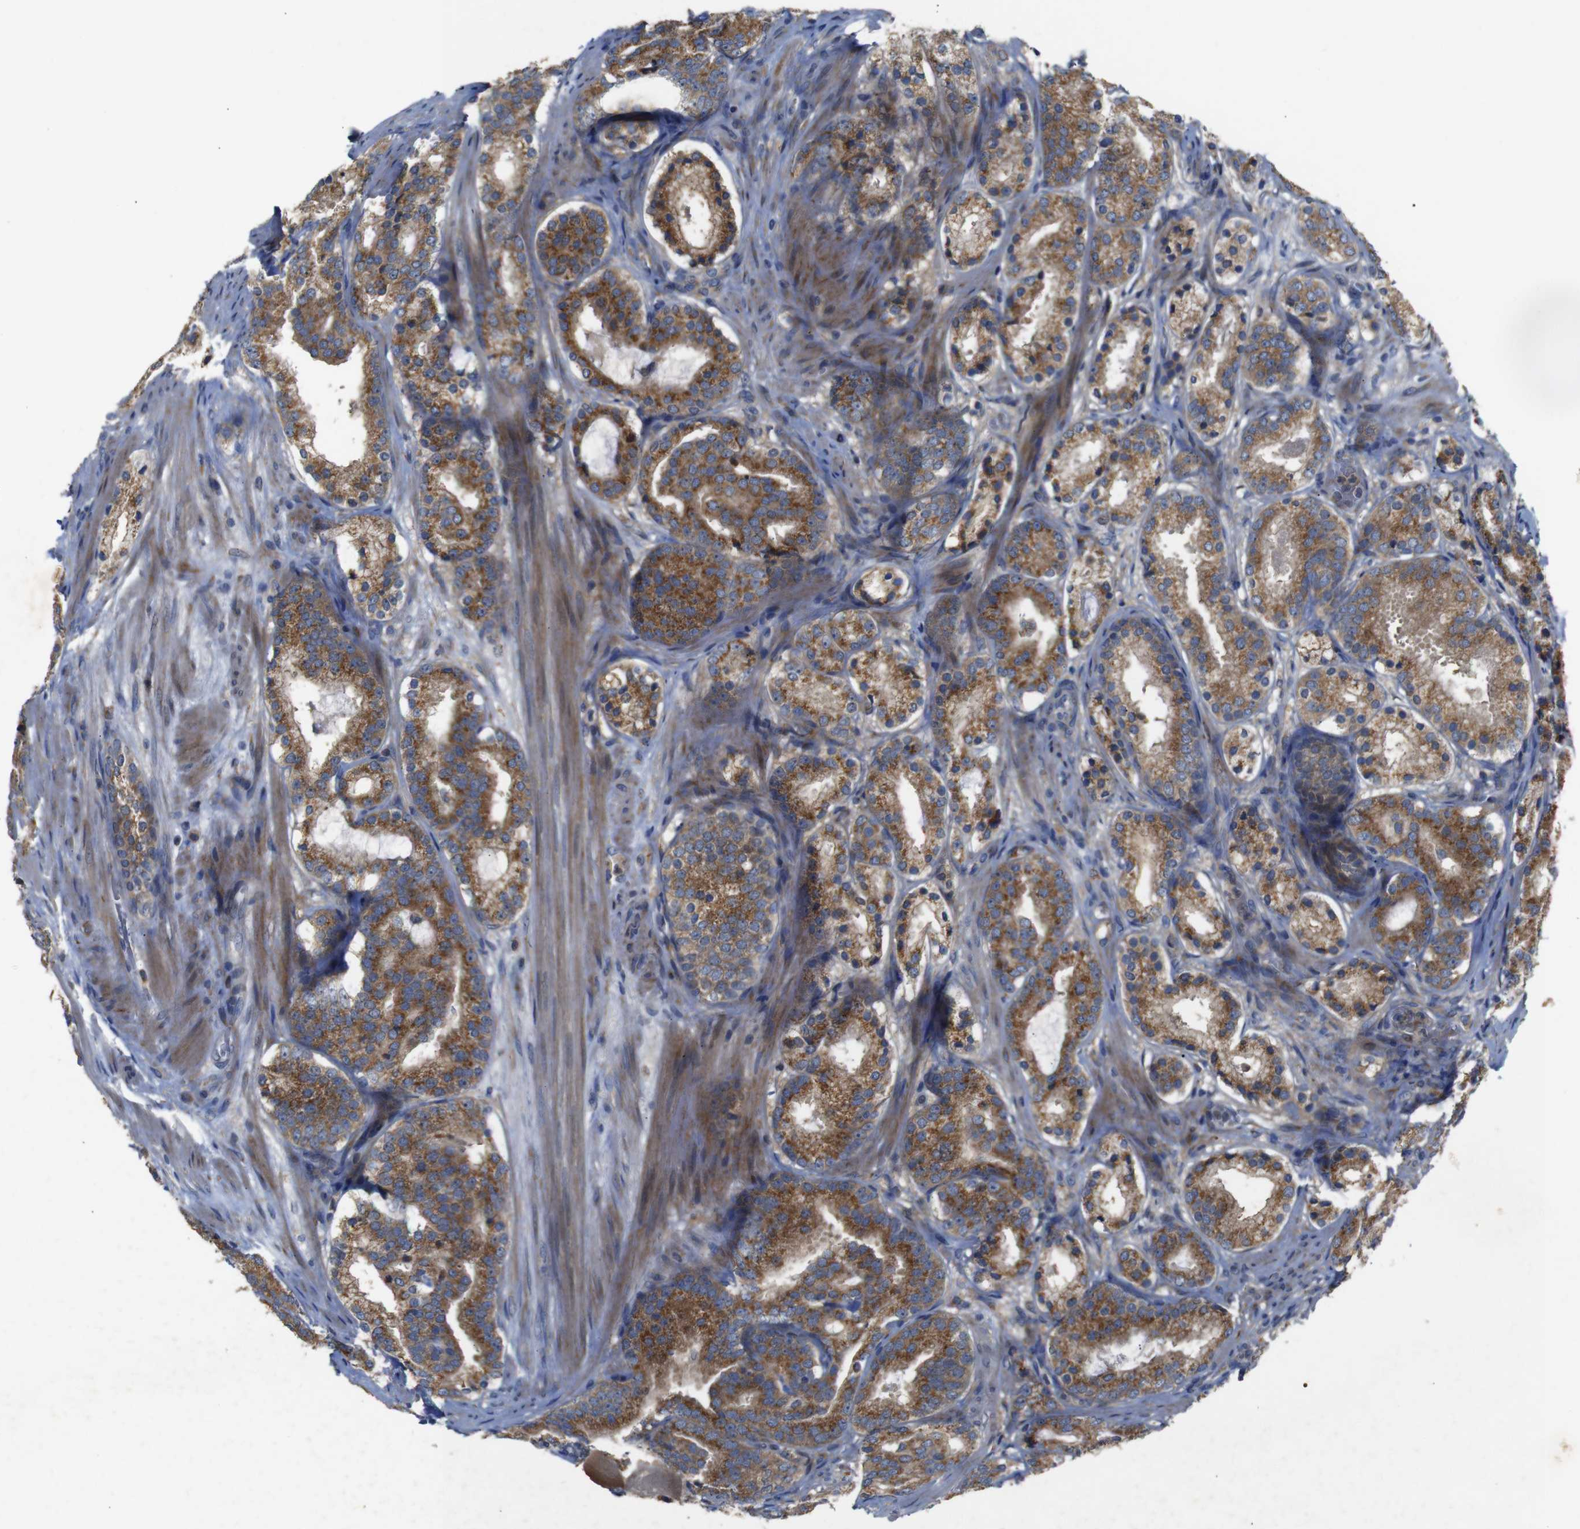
{"staining": {"intensity": "moderate", "quantity": ">75%", "location": "cytoplasmic/membranous"}, "tissue": "prostate cancer", "cell_type": "Tumor cells", "image_type": "cancer", "snomed": [{"axis": "morphology", "description": "Adenocarcinoma, Low grade"}, {"axis": "topography", "description": "Prostate"}], "caption": "A micrograph showing moderate cytoplasmic/membranous positivity in about >75% of tumor cells in prostate cancer (adenocarcinoma (low-grade)), as visualized by brown immunohistochemical staining.", "gene": "CHST10", "patient": {"sex": "male", "age": 69}}